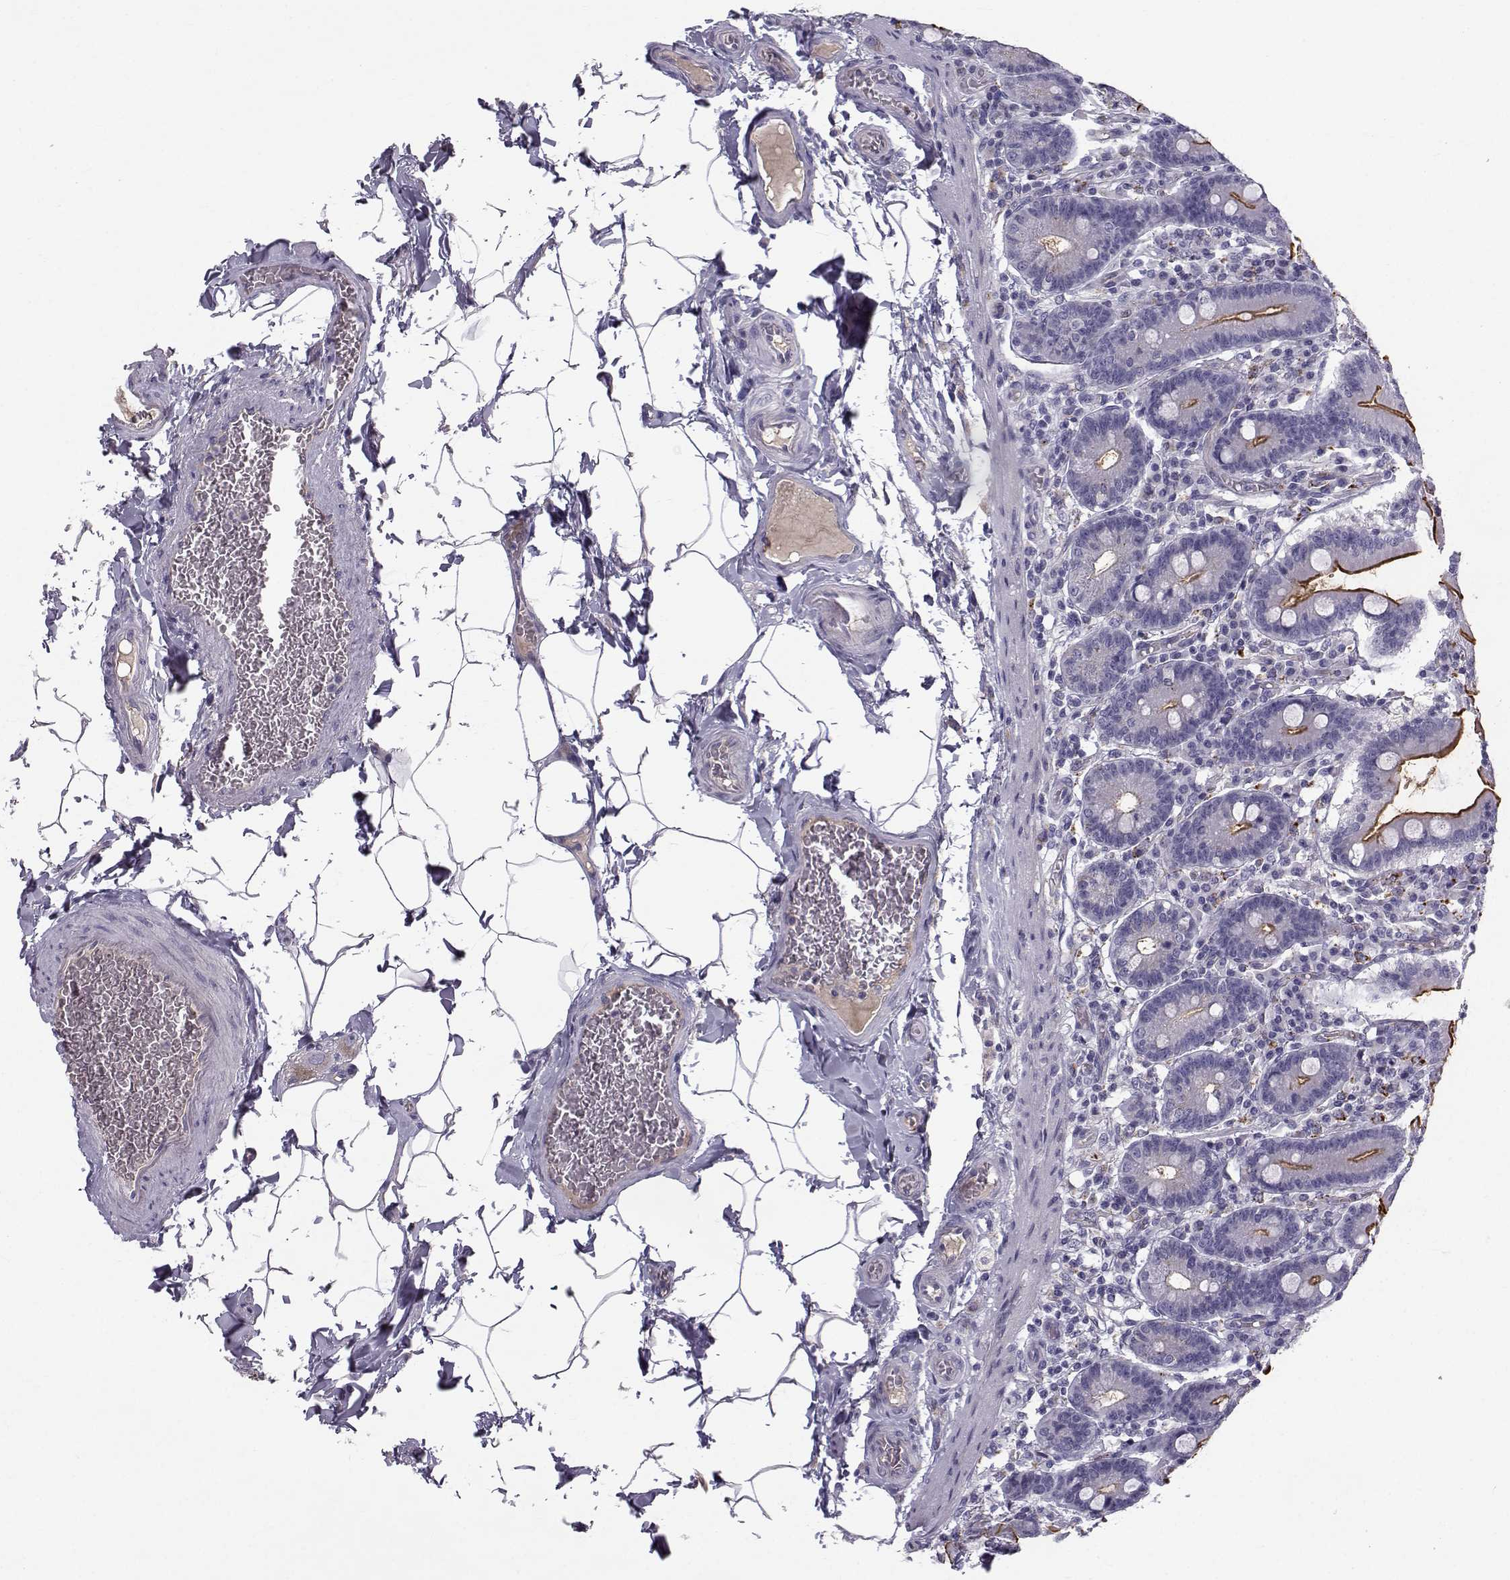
{"staining": {"intensity": "strong", "quantity": ">75%", "location": "cytoplasmic/membranous"}, "tissue": "small intestine", "cell_type": "Glandular cells", "image_type": "normal", "snomed": [{"axis": "morphology", "description": "Normal tissue, NOS"}, {"axis": "topography", "description": "Small intestine"}], "caption": "Small intestine stained with immunohistochemistry (IHC) displays strong cytoplasmic/membranous expression in approximately >75% of glandular cells. The staining is performed using DAB (3,3'-diaminobenzidine) brown chromogen to label protein expression. The nuclei are counter-stained blue using hematoxylin.", "gene": "CALCR", "patient": {"sex": "male", "age": 37}}